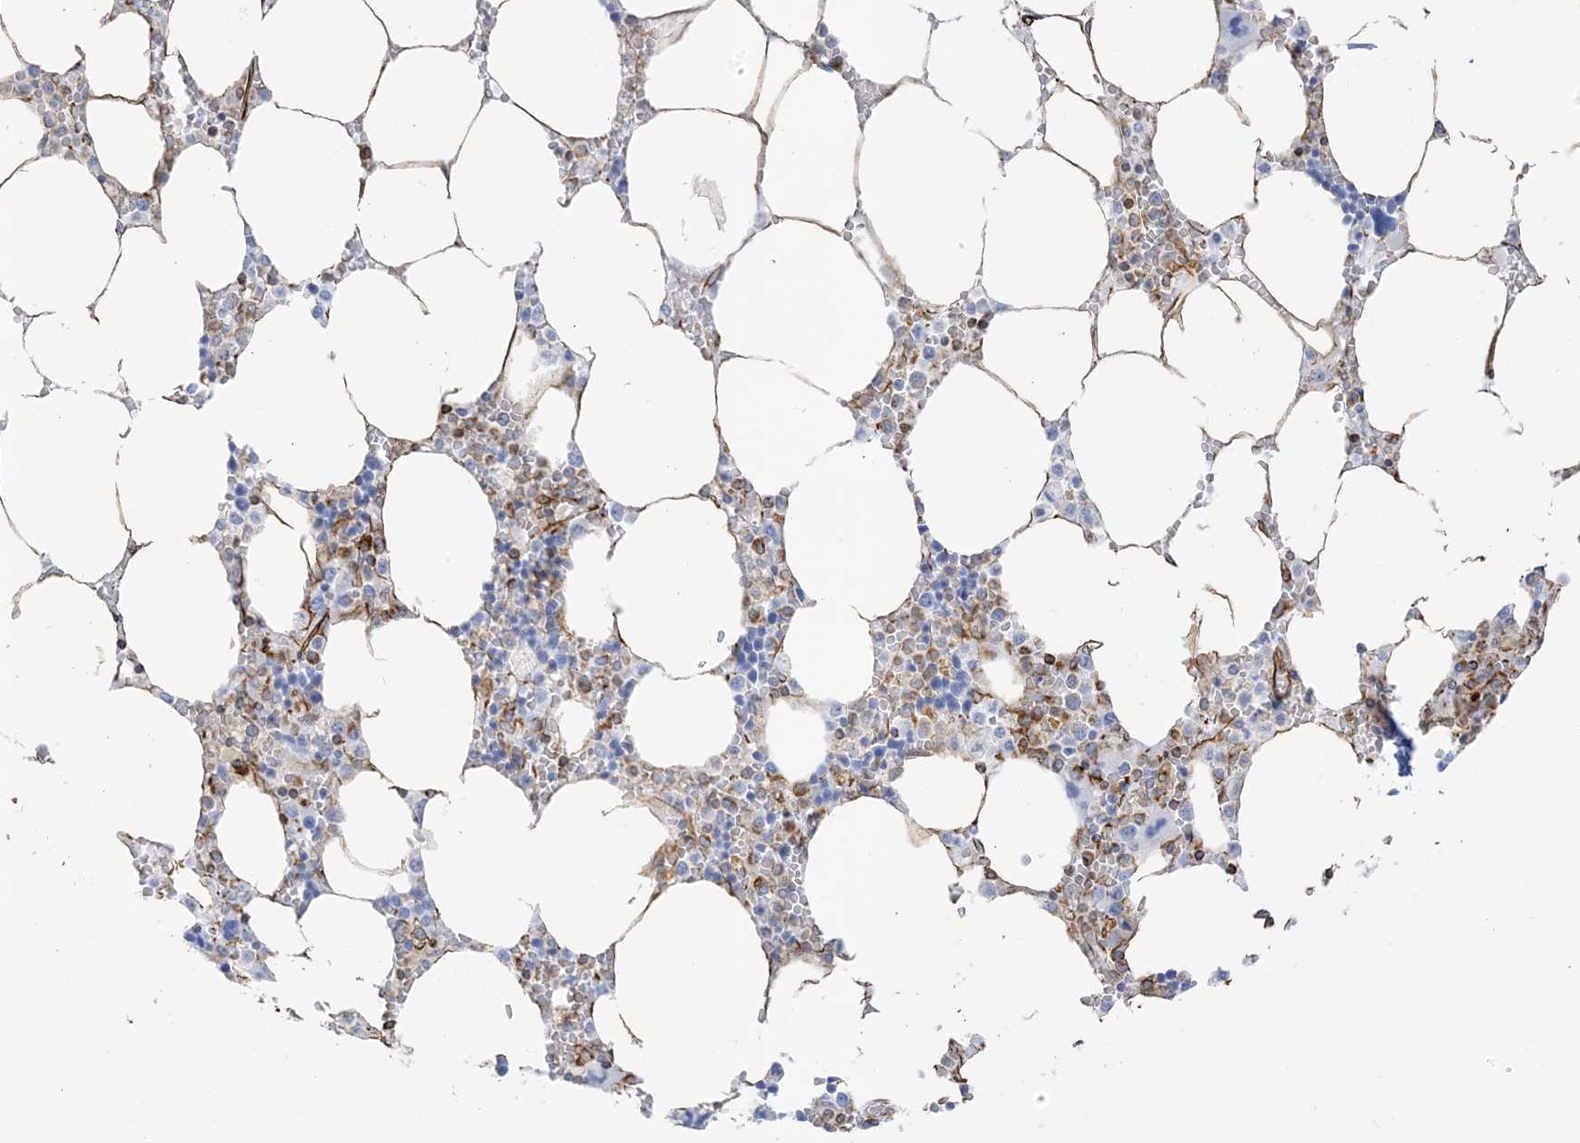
{"staining": {"intensity": "moderate", "quantity": "25%-75%", "location": "cytoplasmic/membranous"}, "tissue": "bone marrow", "cell_type": "Hematopoietic cells", "image_type": "normal", "snomed": [{"axis": "morphology", "description": "Normal tissue, NOS"}, {"axis": "topography", "description": "Bone marrow"}], "caption": "Immunohistochemical staining of normal human bone marrow exhibits moderate cytoplasmic/membranous protein expression in approximately 25%-75% of hematopoietic cells.", "gene": "PID1", "patient": {"sex": "male", "age": 70}}